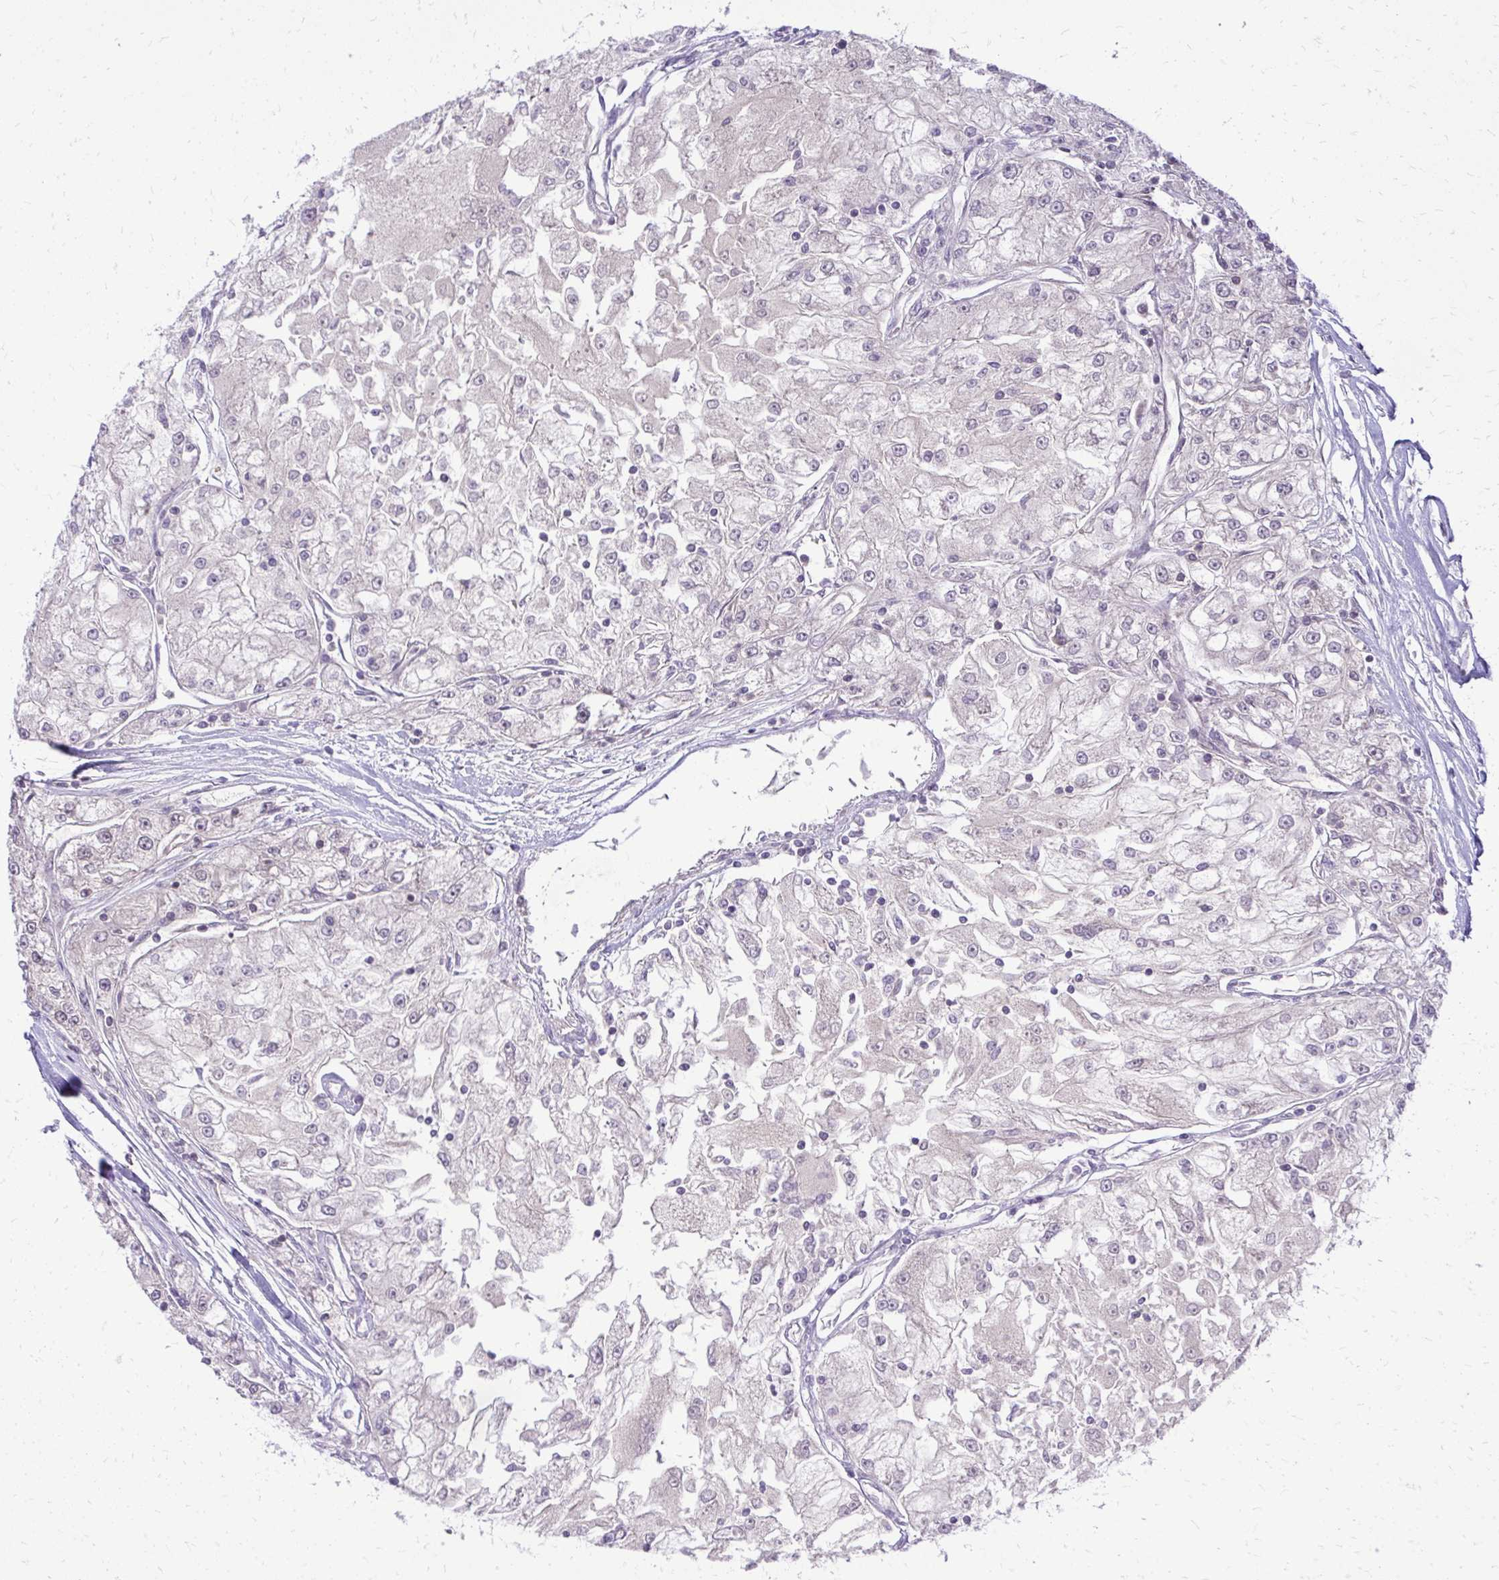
{"staining": {"intensity": "negative", "quantity": "none", "location": "none"}, "tissue": "renal cancer", "cell_type": "Tumor cells", "image_type": "cancer", "snomed": [{"axis": "morphology", "description": "Adenocarcinoma, NOS"}, {"axis": "topography", "description": "Kidney"}], "caption": "DAB (3,3'-diaminobenzidine) immunohistochemical staining of renal adenocarcinoma shows no significant positivity in tumor cells.", "gene": "PPP5C", "patient": {"sex": "female", "age": 72}}